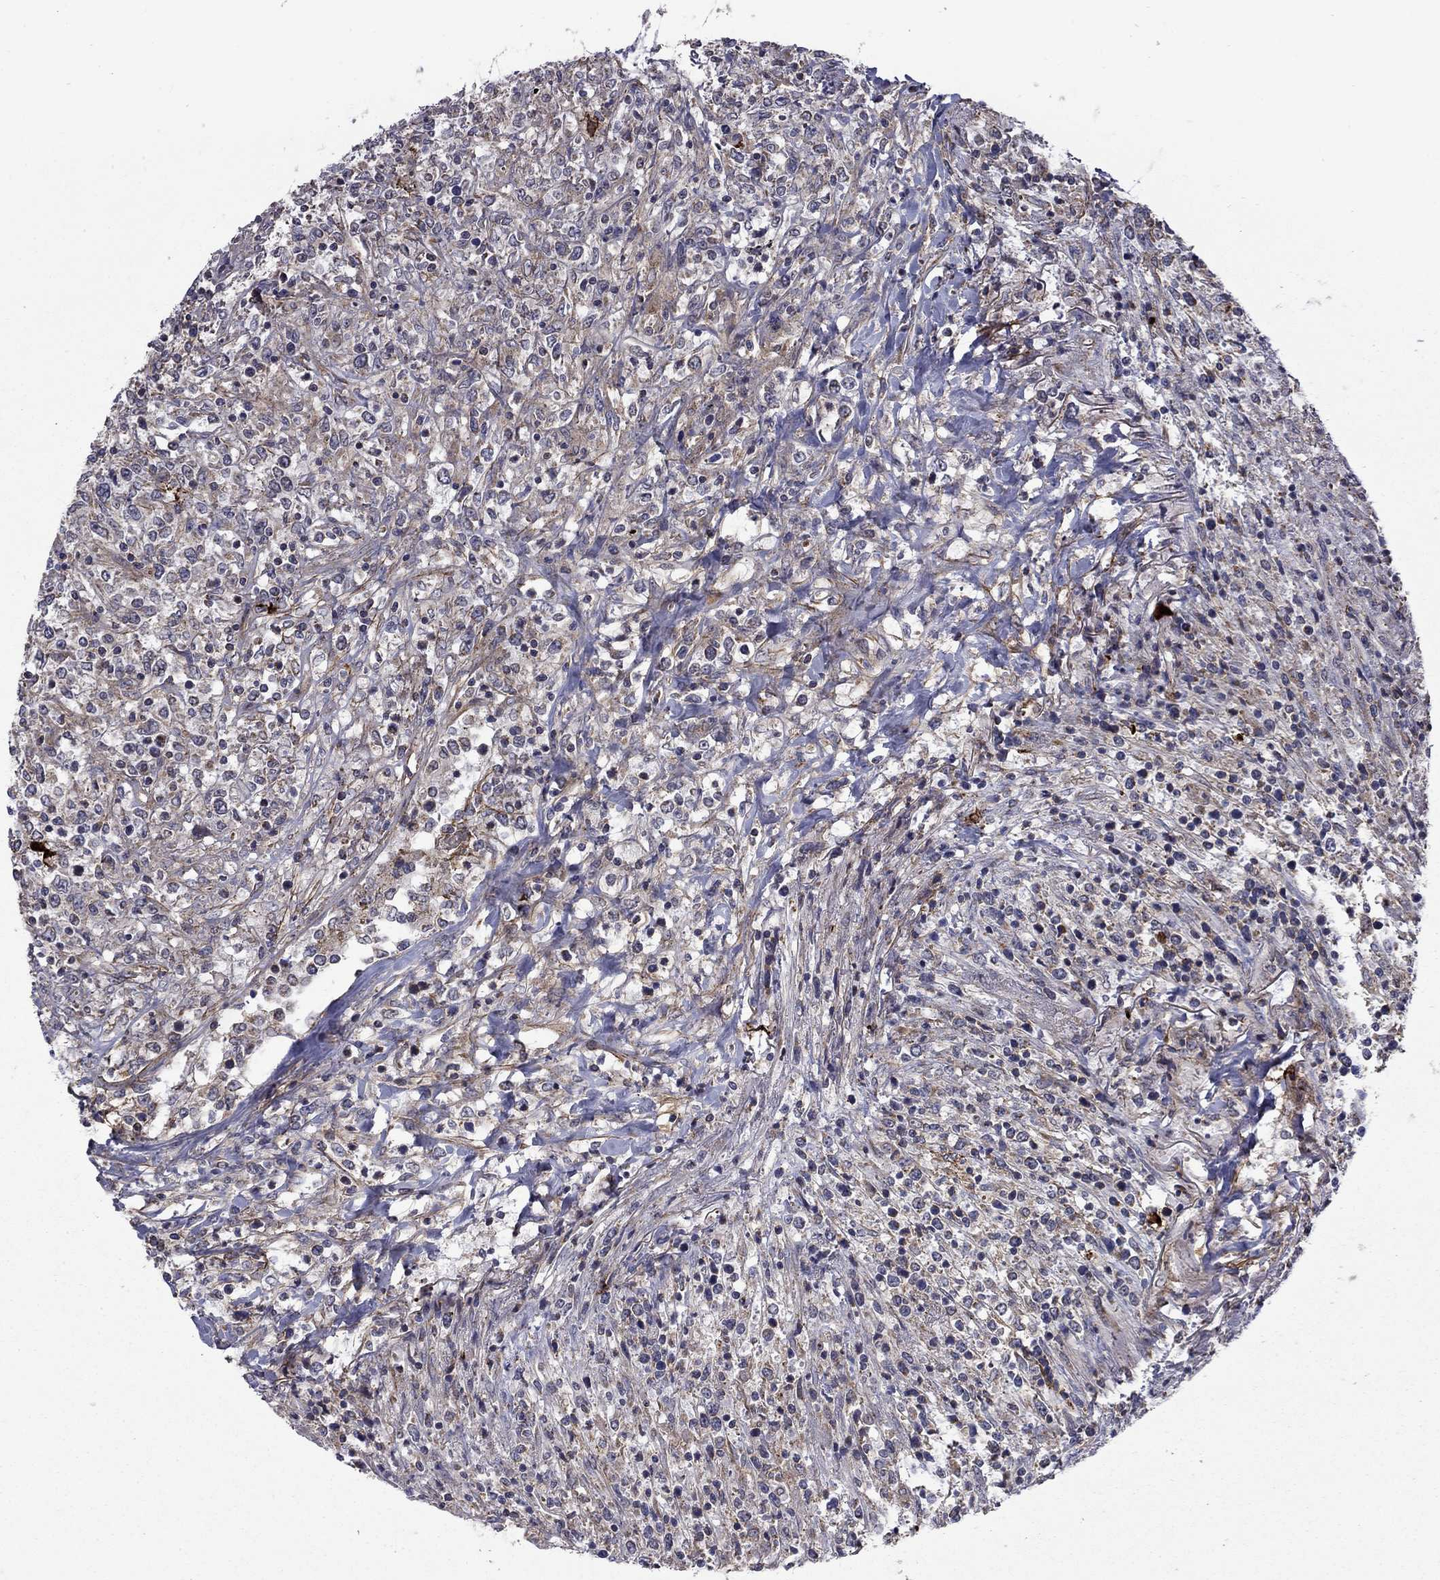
{"staining": {"intensity": "negative", "quantity": "none", "location": "none"}, "tissue": "lymphoma", "cell_type": "Tumor cells", "image_type": "cancer", "snomed": [{"axis": "morphology", "description": "Malignant lymphoma, non-Hodgkin's type, High grade"}, {"axis": "topography", "description": "Lung"}], "caption": "High power microscopy photomicrograph of an immunohistochemistry (IHC) image of lymphoma, revealing no significant expression in tumor cells. (Immunohistochemistry, brightfield microscopy, high magnification).", "gene": "DOP1B", "patient": {"sex": "male", "age": 79}}